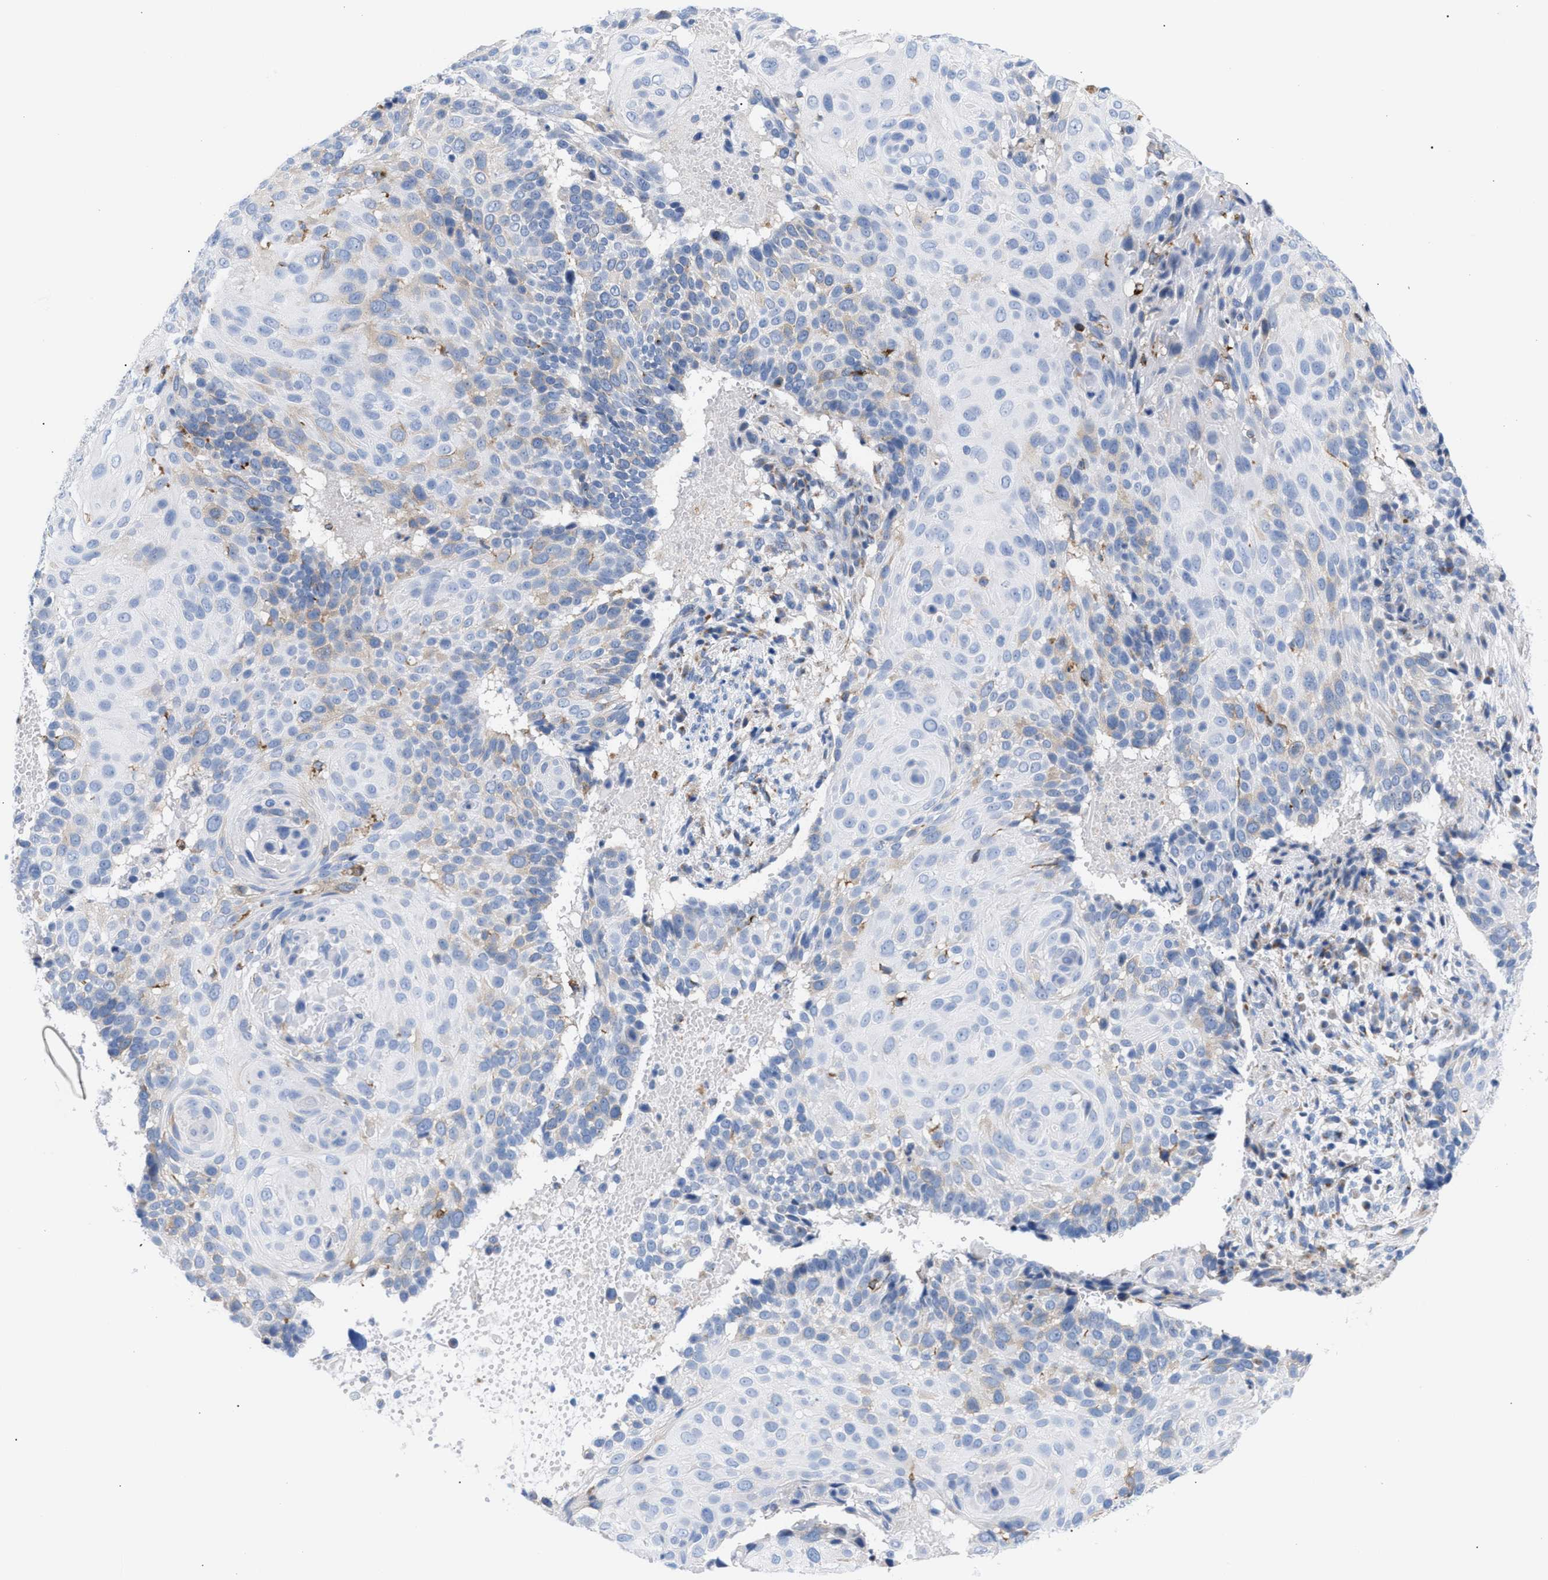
{"staining": {"intensity": "weak", "quantity": "<25%", "location": "cytoplasmic/membranous"}, "tissue": "cervical cancer", "cell_type": "Tumor cells", "image_type": "cancer", "snomed": [{"axis": "morphology", "description": "Squamous cell carcinoma, NOS"}, {"axis": "topography", "description": "Cervix"}], "caption": "Cervical cancer was stained to show a protein in brown. There is no significant expression in tumor cells.", "gene": "TACC3", "patient": {"sex": "female", "age": 74}}